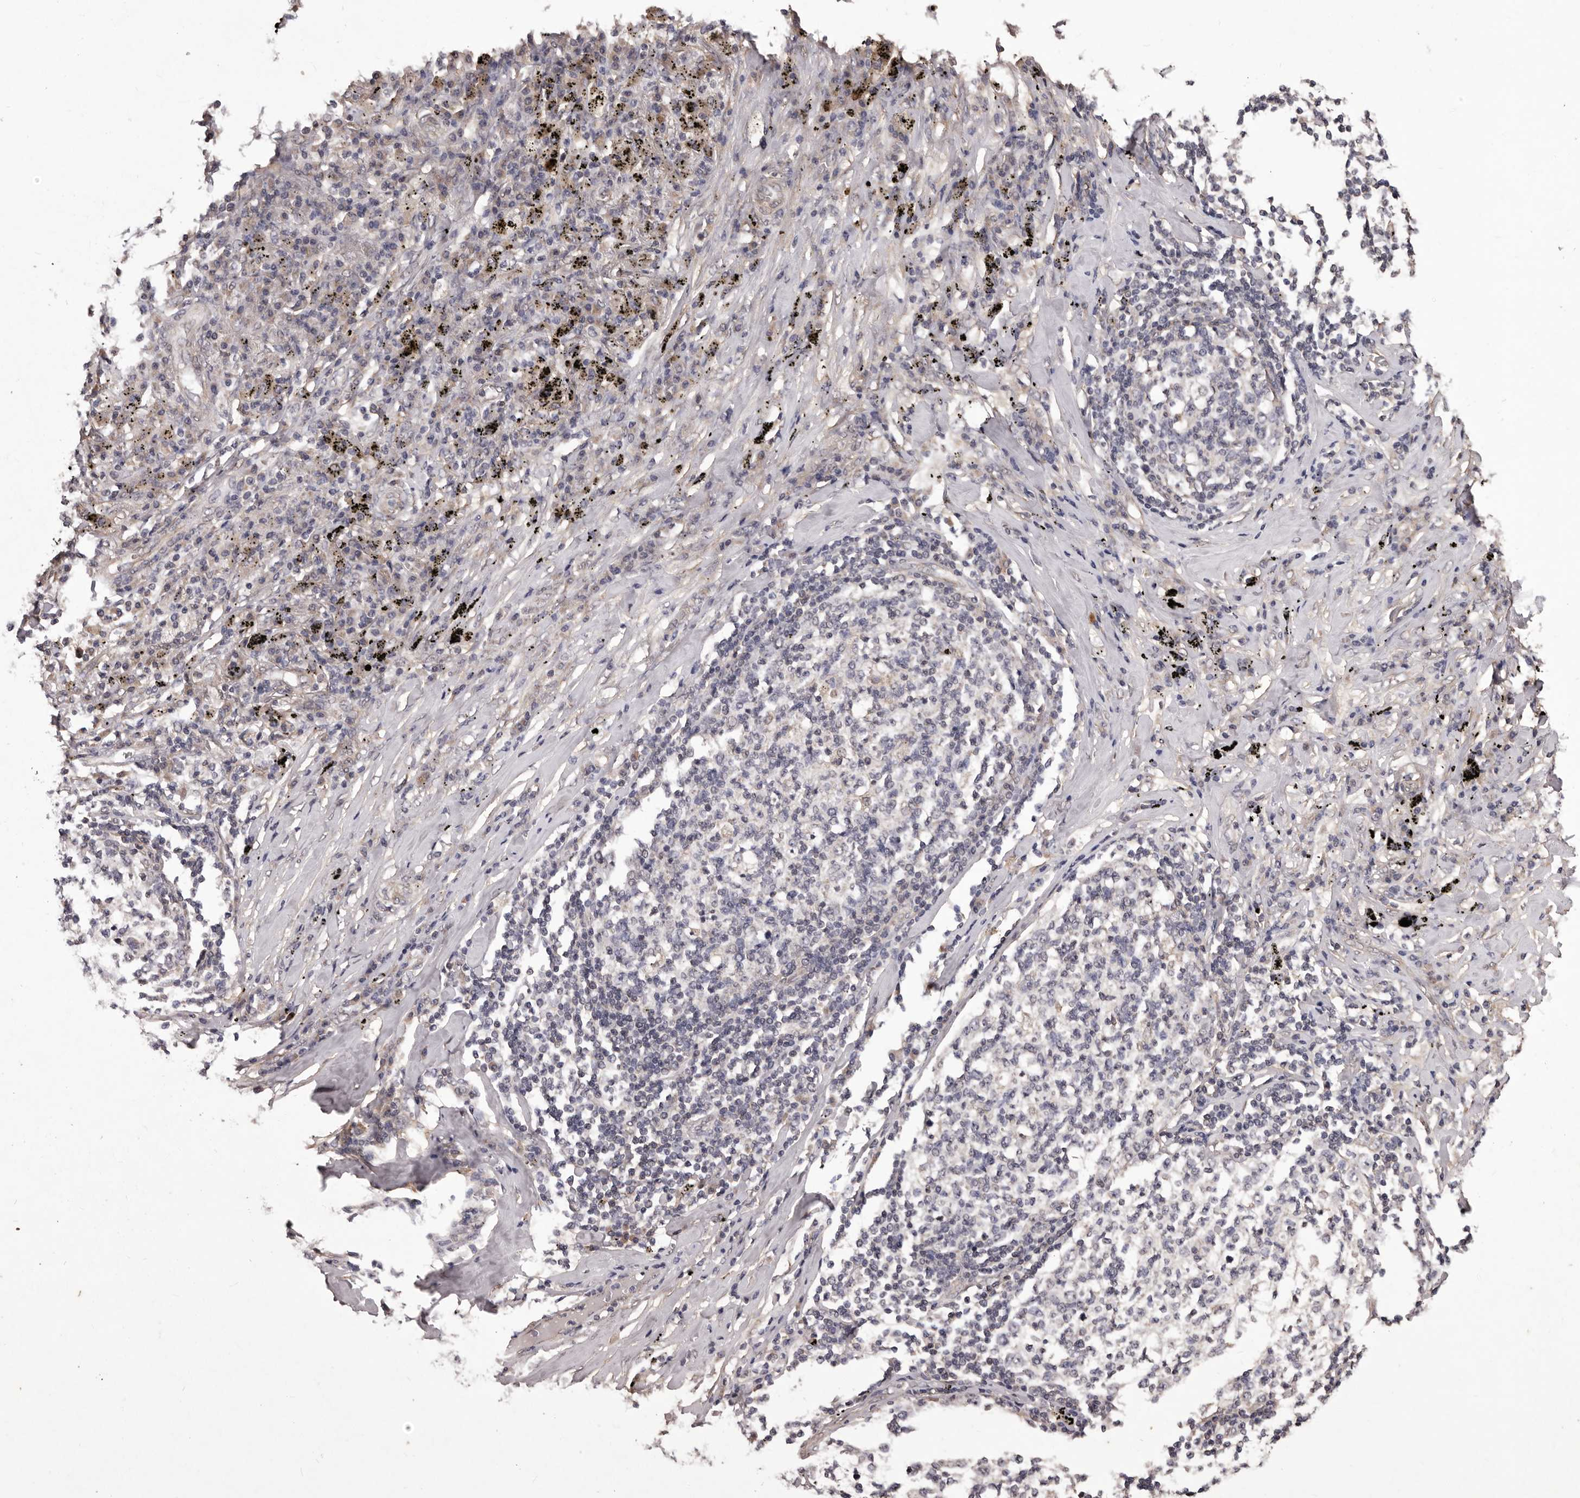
{"staining": {"intensity": "negative", "quantity": "none", "location": "none"}, "tissue": "lung cancer", "cell_type": "Tumor cells", "image_type": "cancer", "snomed": [{"axis": "morphology", "description": "Squamous cell carcinoma, NOS"}, {"axis": "topography", "description": "Lung"}], "caption": "Immunohistochemical staining of human lung cancer demonstrates no significant positivity in tumor cells.", "gene": "CELF3", "patient": {"sex": "female", "age": 63}}